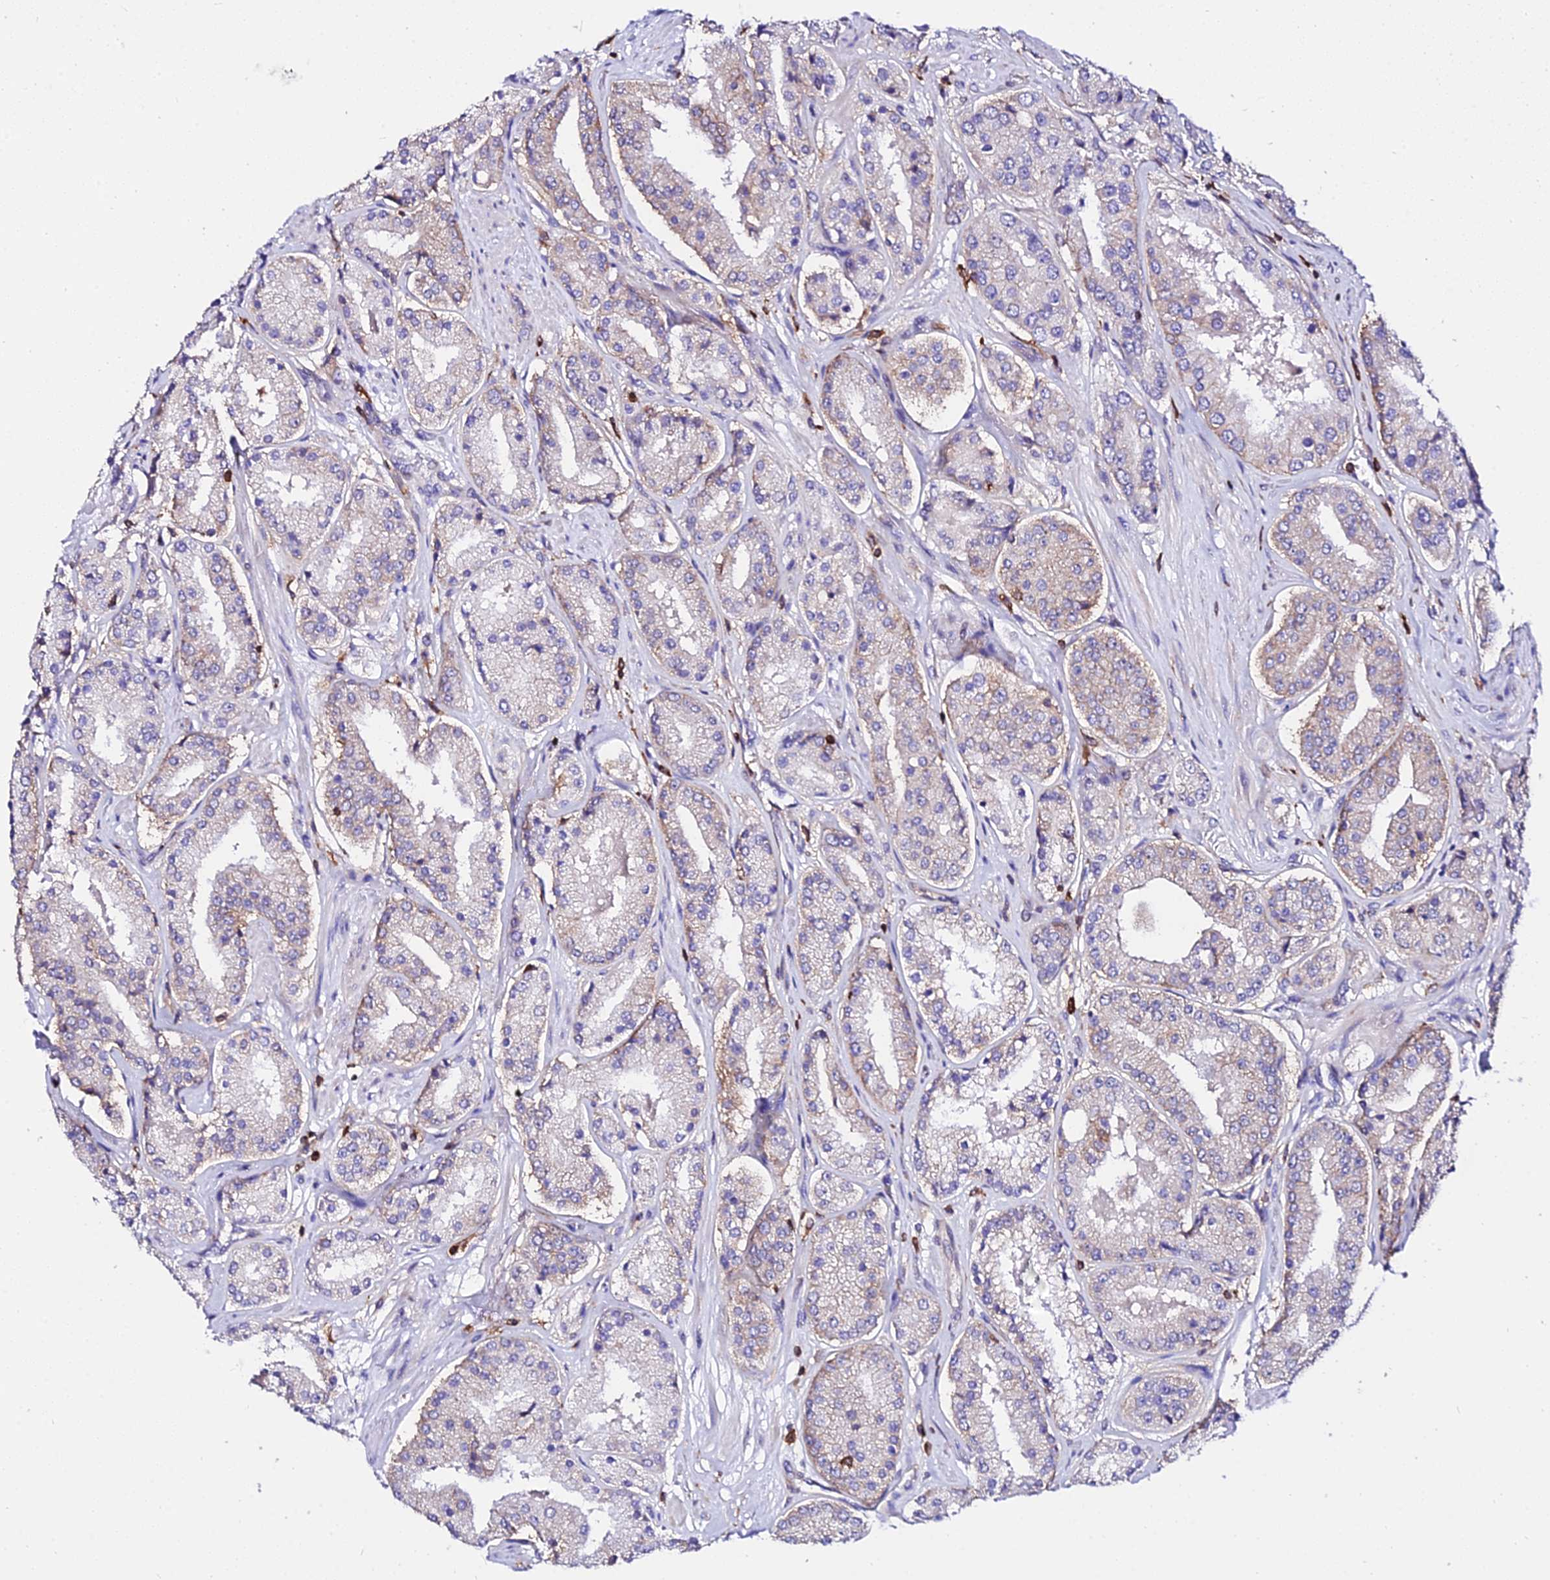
{"staining": {"intensity": "weak", "quantity": "25%-75%", "location": "cytoplasmic/membranous"}, "tissue": "prostate cancer", "cell_type": "Tumor cells", "image_type": "cancer", "snomed": [{"axis": "morphology", "description": "Adenocarcinoma, High grade"}, {"axis": "topography", "description": "Prostate"}], "caption": "Prostate cancer tissue exhibits weak cytoplasmic/membranous staining in approximately 25%-75% of tumor cells", "gene": "CSRP1", "patient": {"sex": "male", "age": 63}}